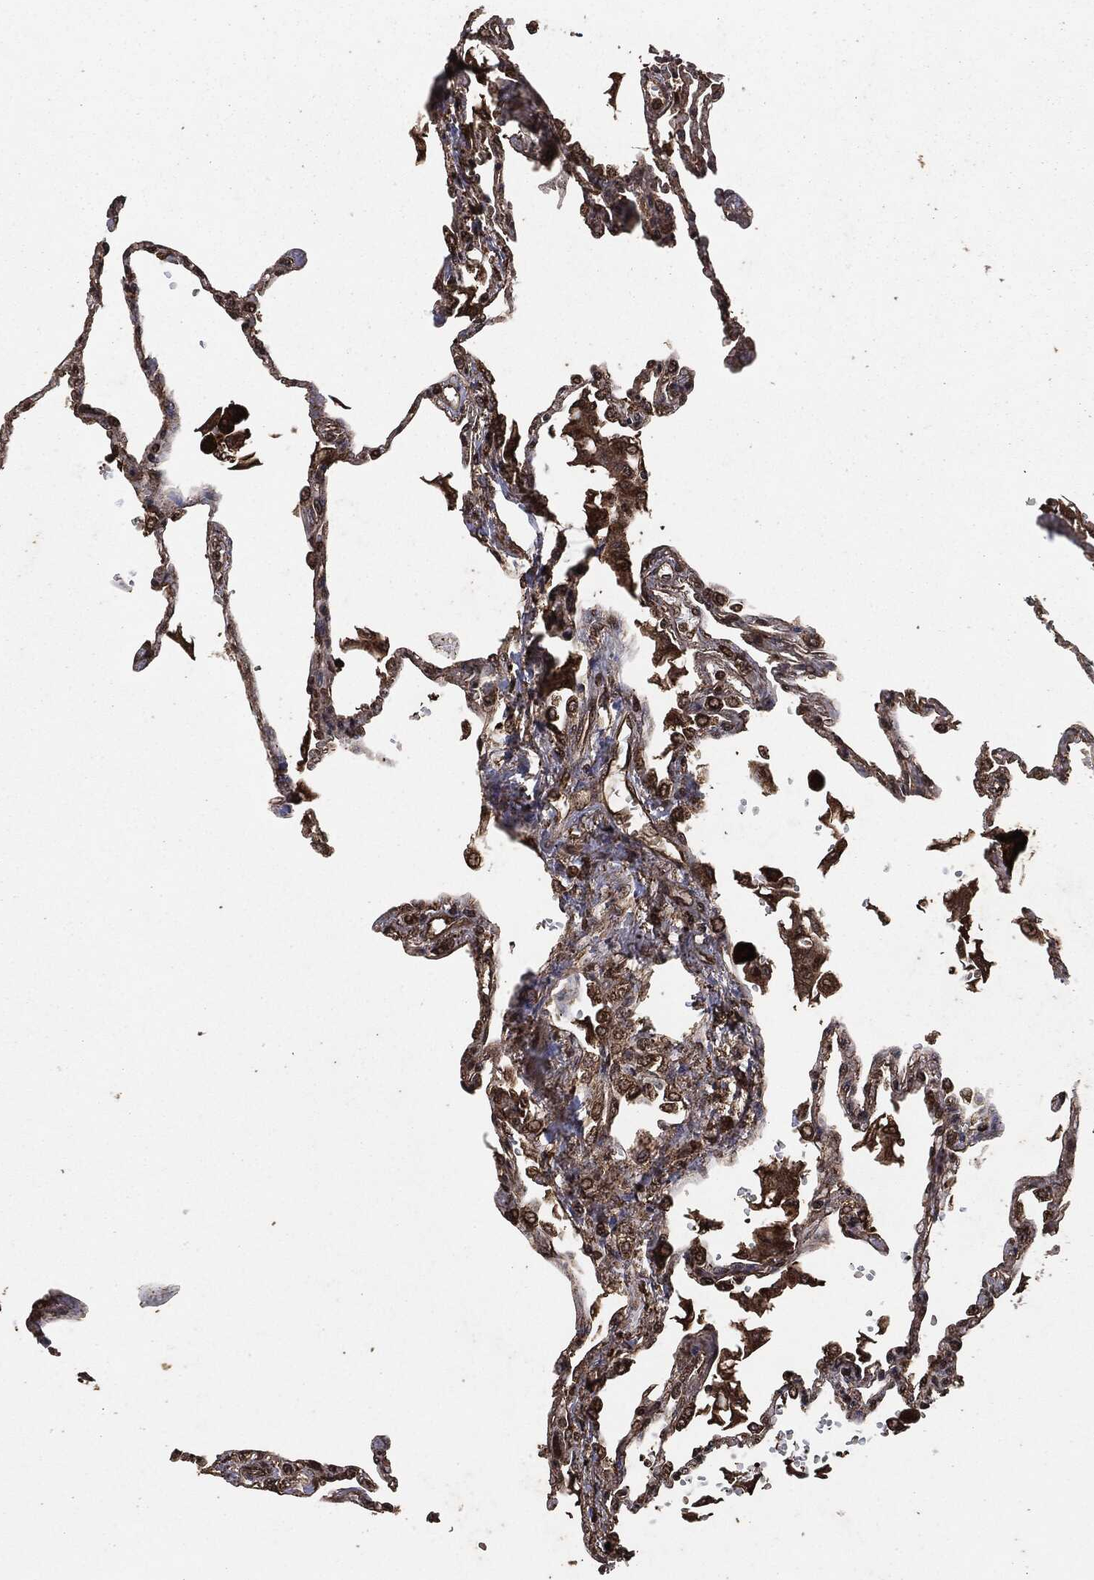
{"staining": {"intensity": "strong", "quantity": ">75%", "location": "nuclear"}, "tissue": "lung", "cell_type": "Alveolar cells", "image_type": "normal", "snomed": [{"axis": "morphology", "description": "Normal tissue, NOS"}, {"axis": "topography", "description": "Lung"}], "caption": "Immunohistochemical staining of normal lung demonstrates high levels of strong nuclear expression in approximately >75% of alveolar cells. (Brightfield microscopy of DAB IHC at high magnification).", "gene": "EGFR", "patient": {"sex": "male", "age": 78}}